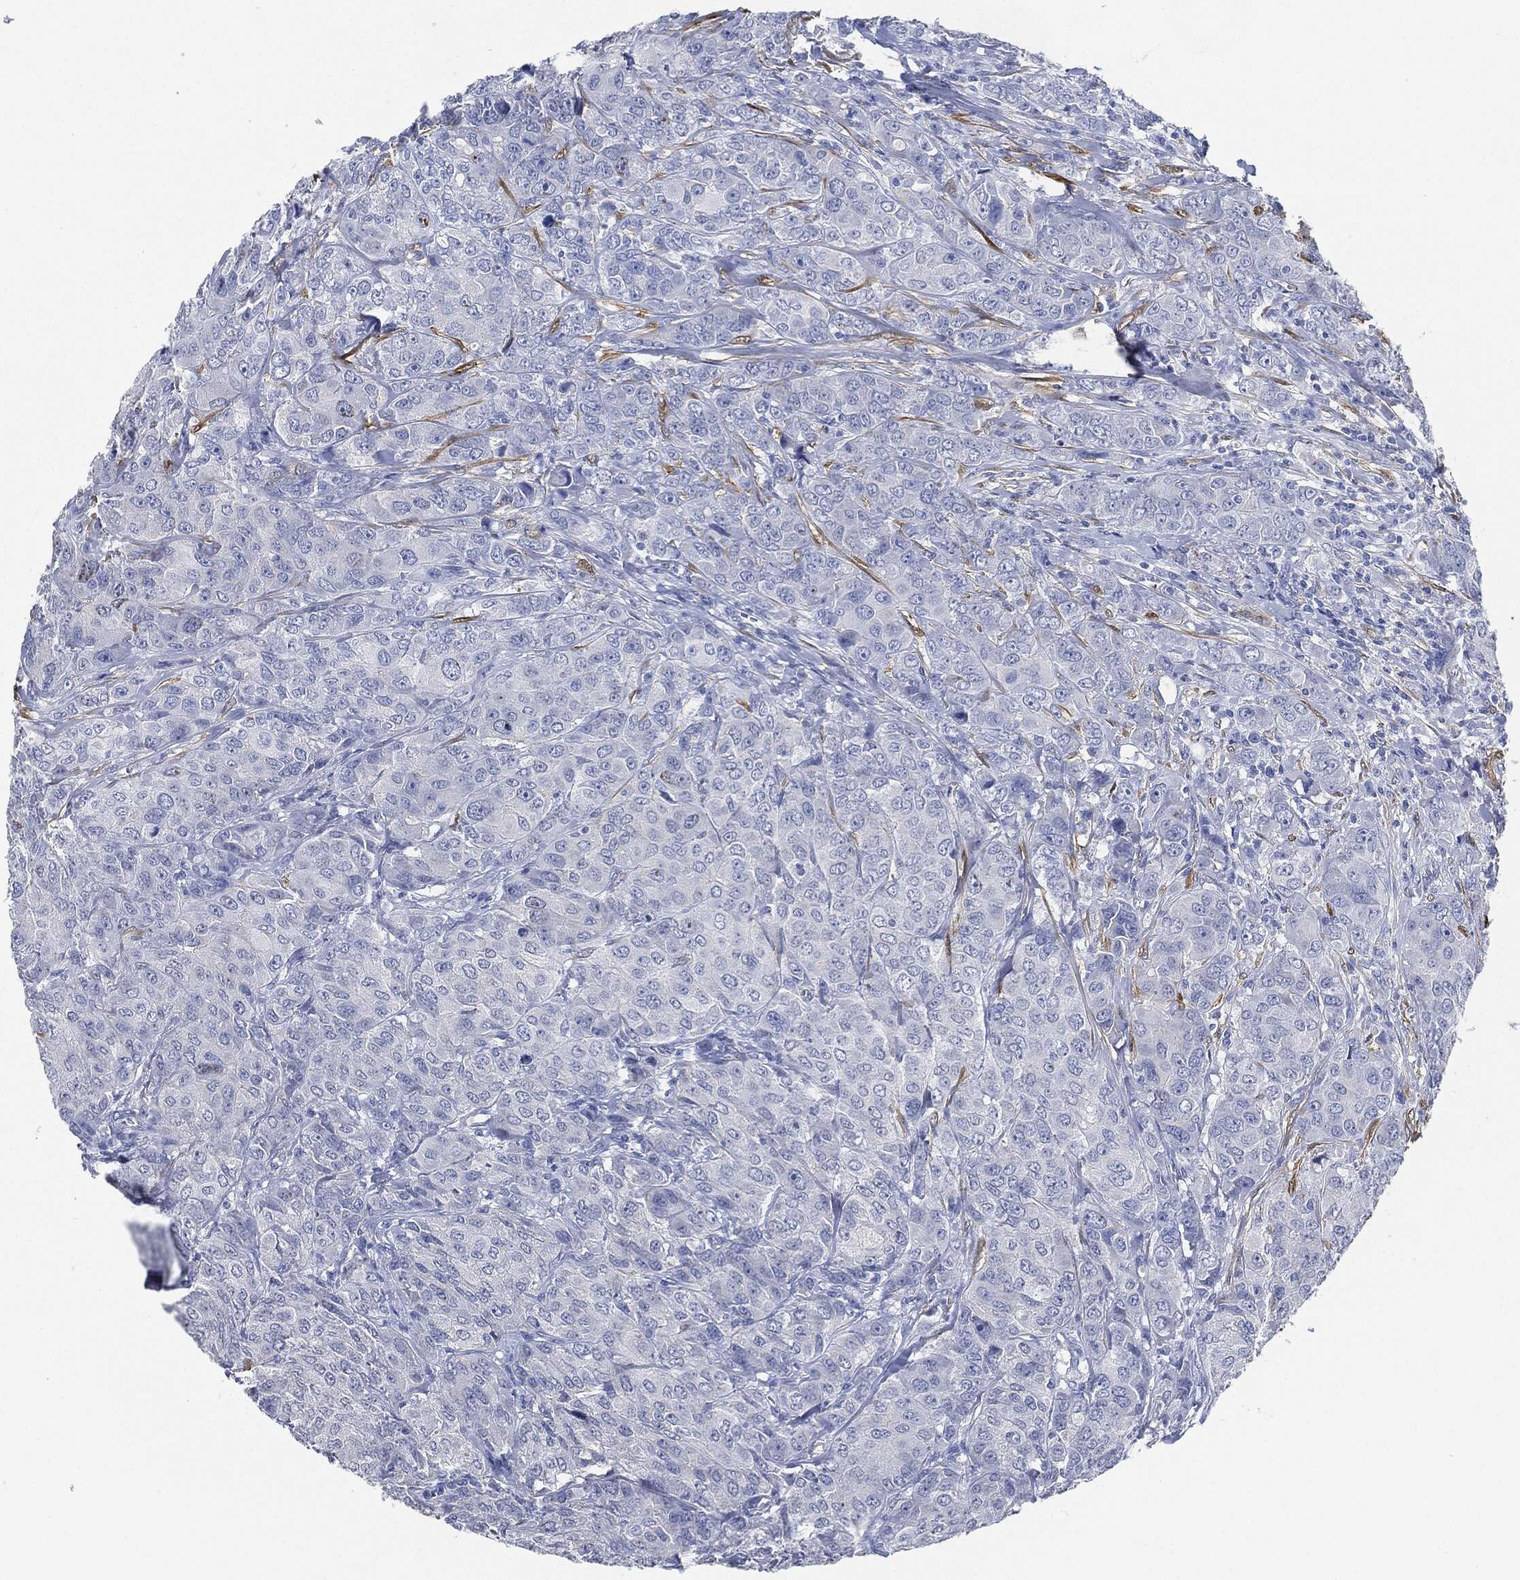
{"staining": {"intensity": "negative", "quantity": "none", "location": "none"}, "tissue": "breast cancer", "cell_type": "Tumor cells", "image_type": "cancer", "snomed": [{"axis": "morphology", "description": "Duct carcinoma"}, {"axis": "topography", "description": "Breast"}], "caption": "This is an immunohistochemistry histopathology image of human breast infiltrating ductal carcinoma. There is no staining in tumor cells.", "gene": "TAGLN", "patient": {"sex": "female", "age": 43}}